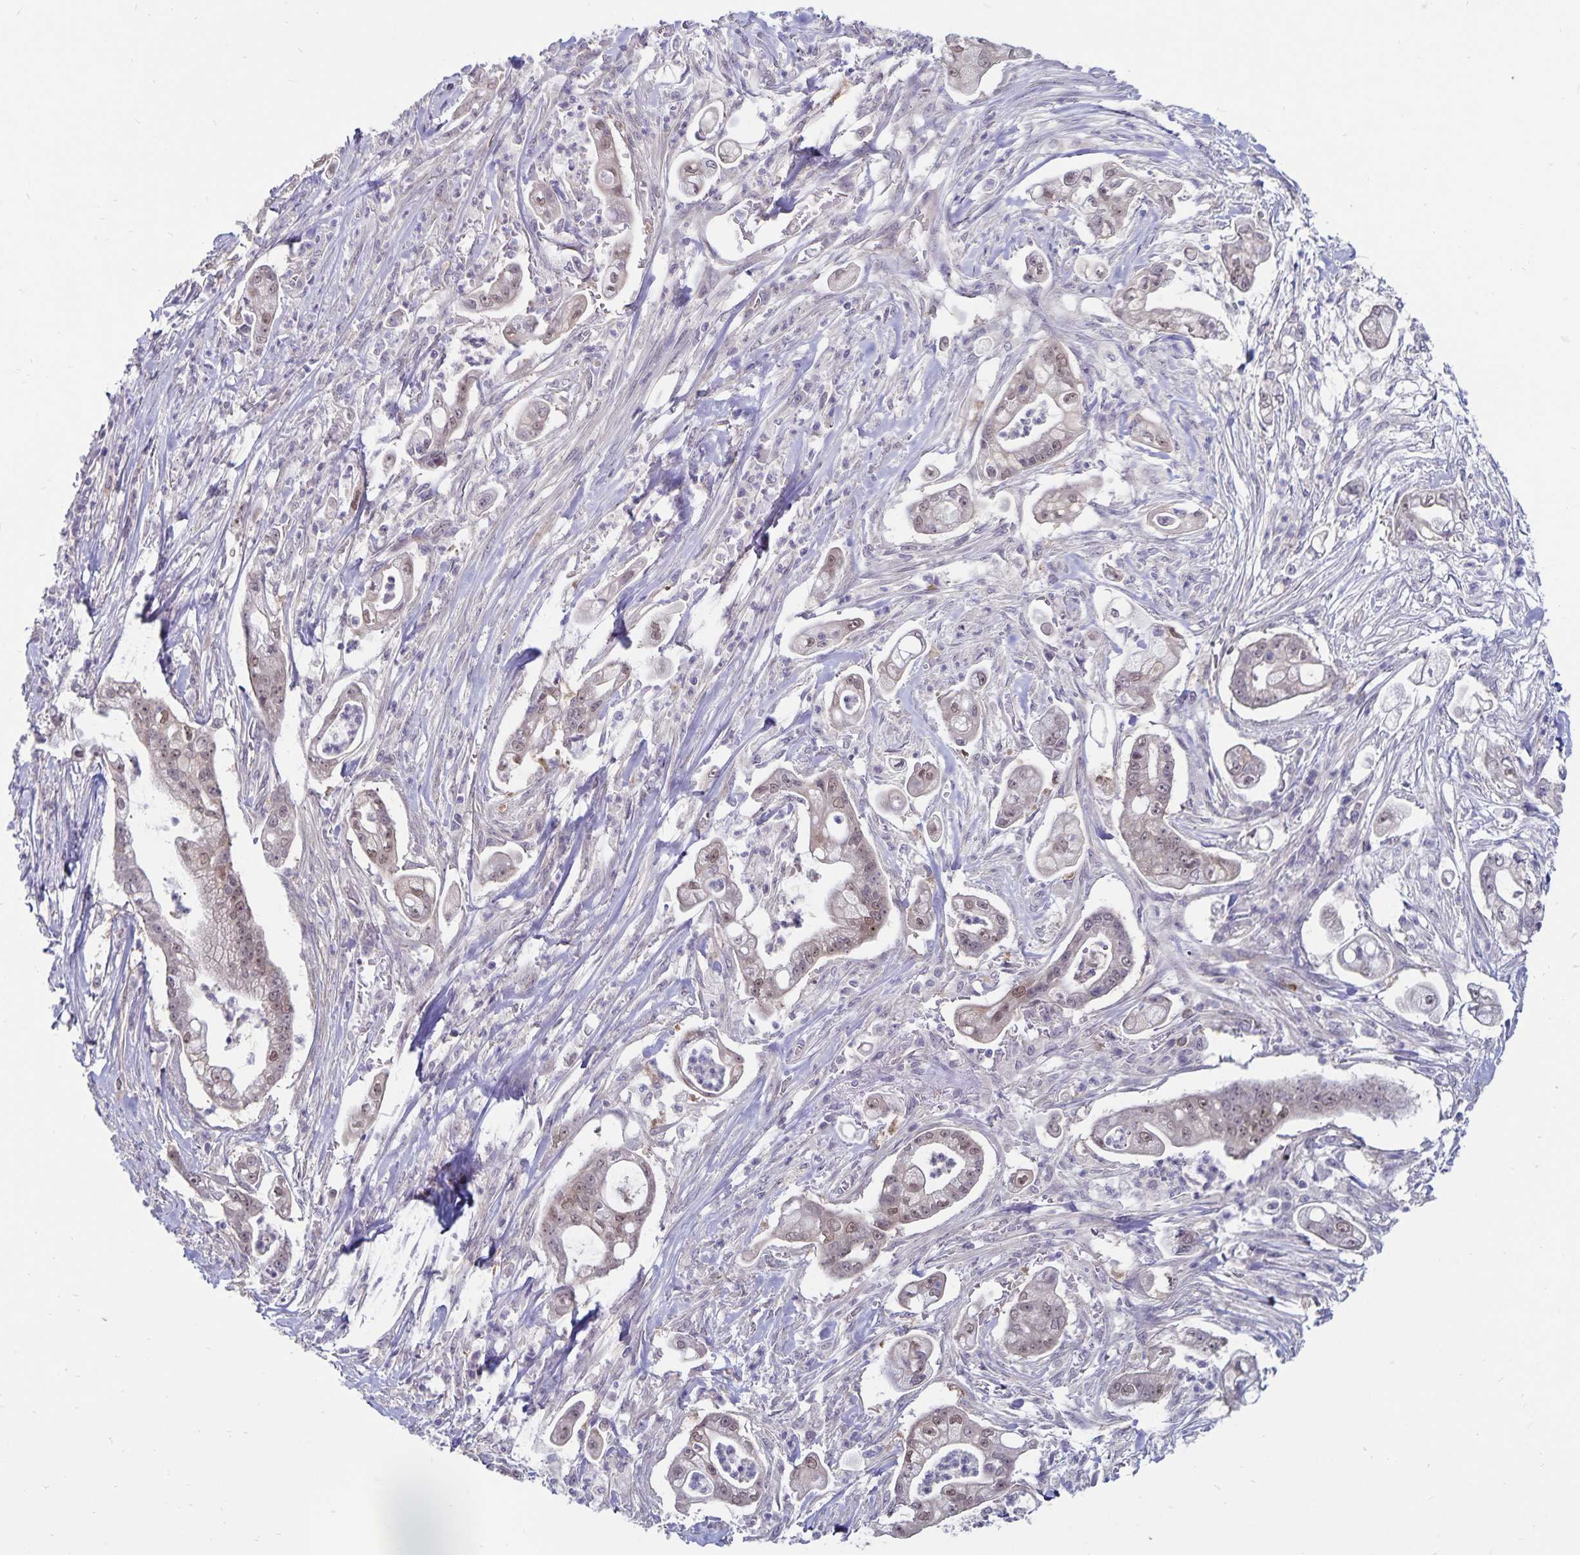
{"staining": {"intensity": "weak", "quantity": "<25%", "location": "cytoplasmic/membranous,nuclear"}, "tissue": "pancreatic cancer", "cell_type": "Tumor cells", "image_type": "cancer", "snomed": [{"axis": "morphology", "description": "Adenocarcinoma, NOS"}, {"axis": "topography", "description": "Pancreas"}], "caption": "Immunohistochemical staining of human pancreatic adenocarcinoma exhibits no significant positivity in tumor cells.", "gene": "CDKN2B", "patient": {"sex": "female", "age": 69}}